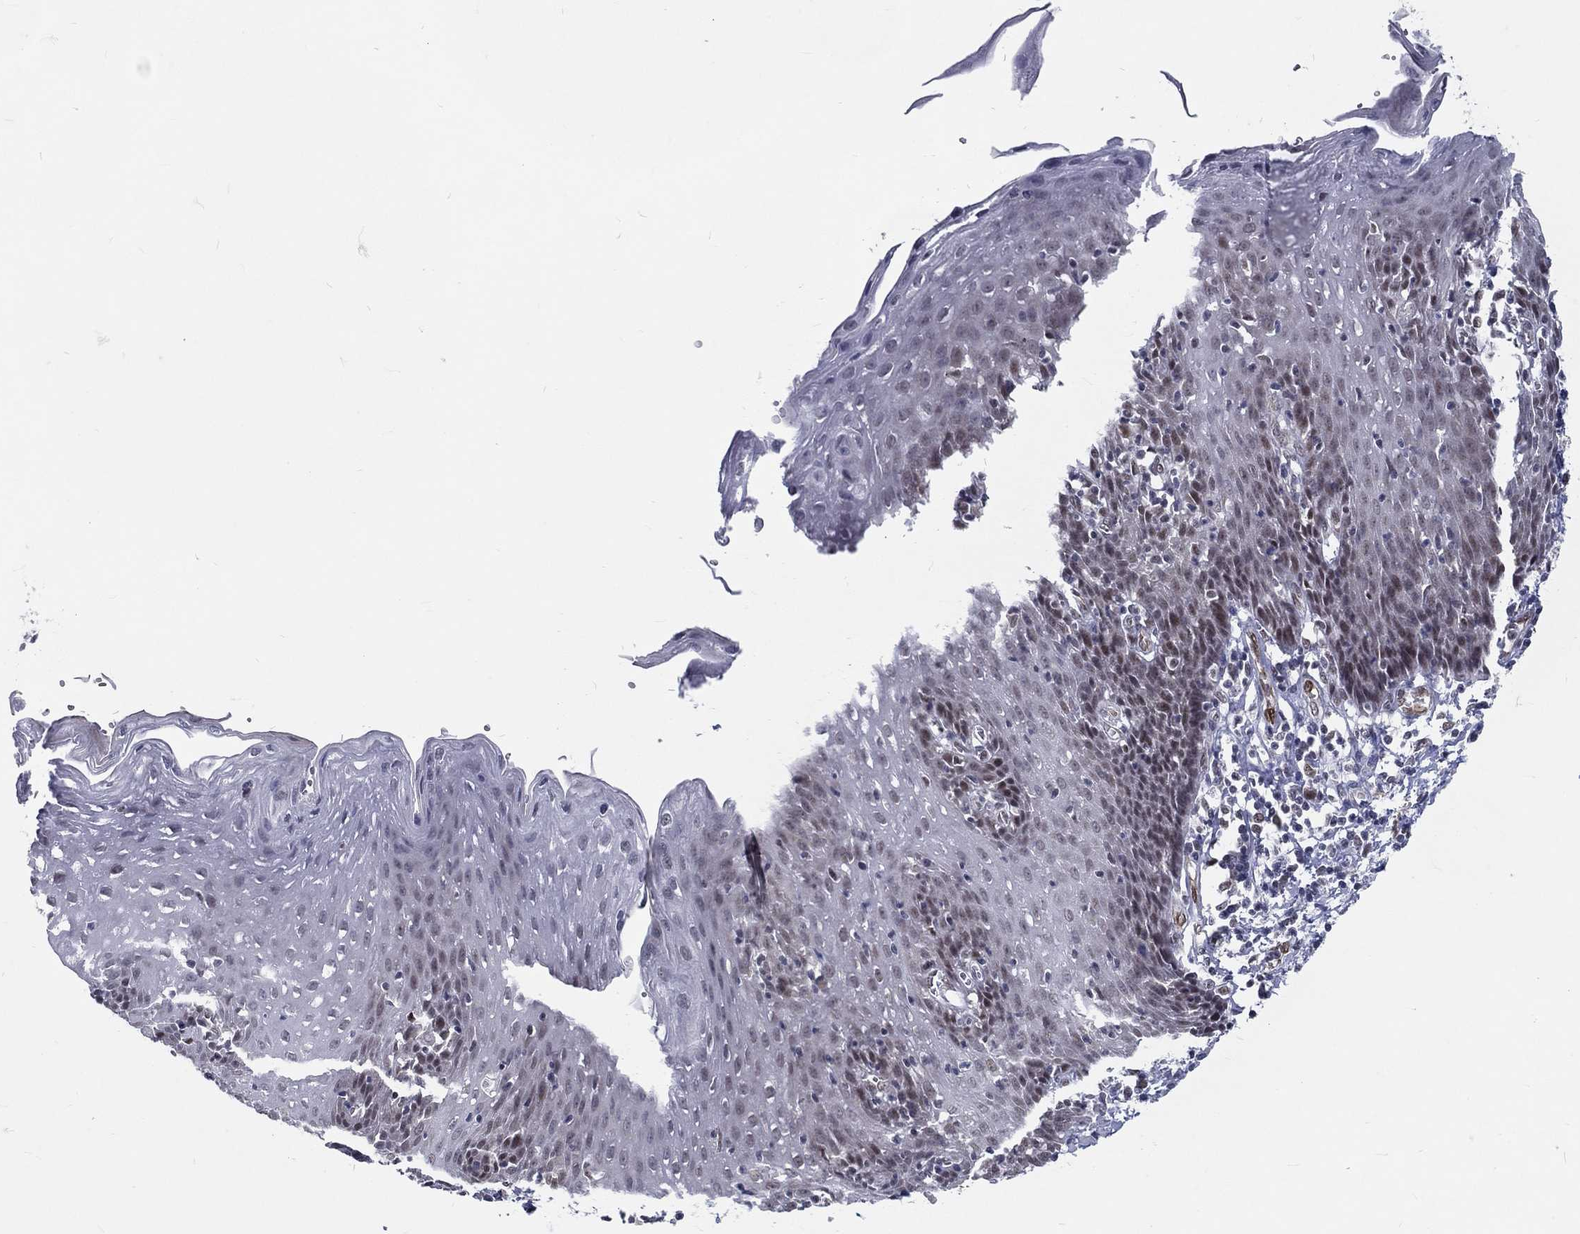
{"staining": {"intensity": "weak", "quantity": "<25%", "location": "nuclear"}, "tissue": "esophagus", "cell_type": "Squamous epithelial cells", "image_type": "normal", "snomed": [{"axis": "morphology", "description": "Normal tissue, NOS"}, {"axis": "topography", "description": "Esophagus"}], "caption": "Immunohistochemistry (IHC) photomicrograph of normal esophagus: esophagus stained with DAB (3,3'-diaminobenzidine) shows no significant protein staining in squamous epithelial cells.", "gene": "ZBED1", "patient": {"sex": "male", "age": 57}}